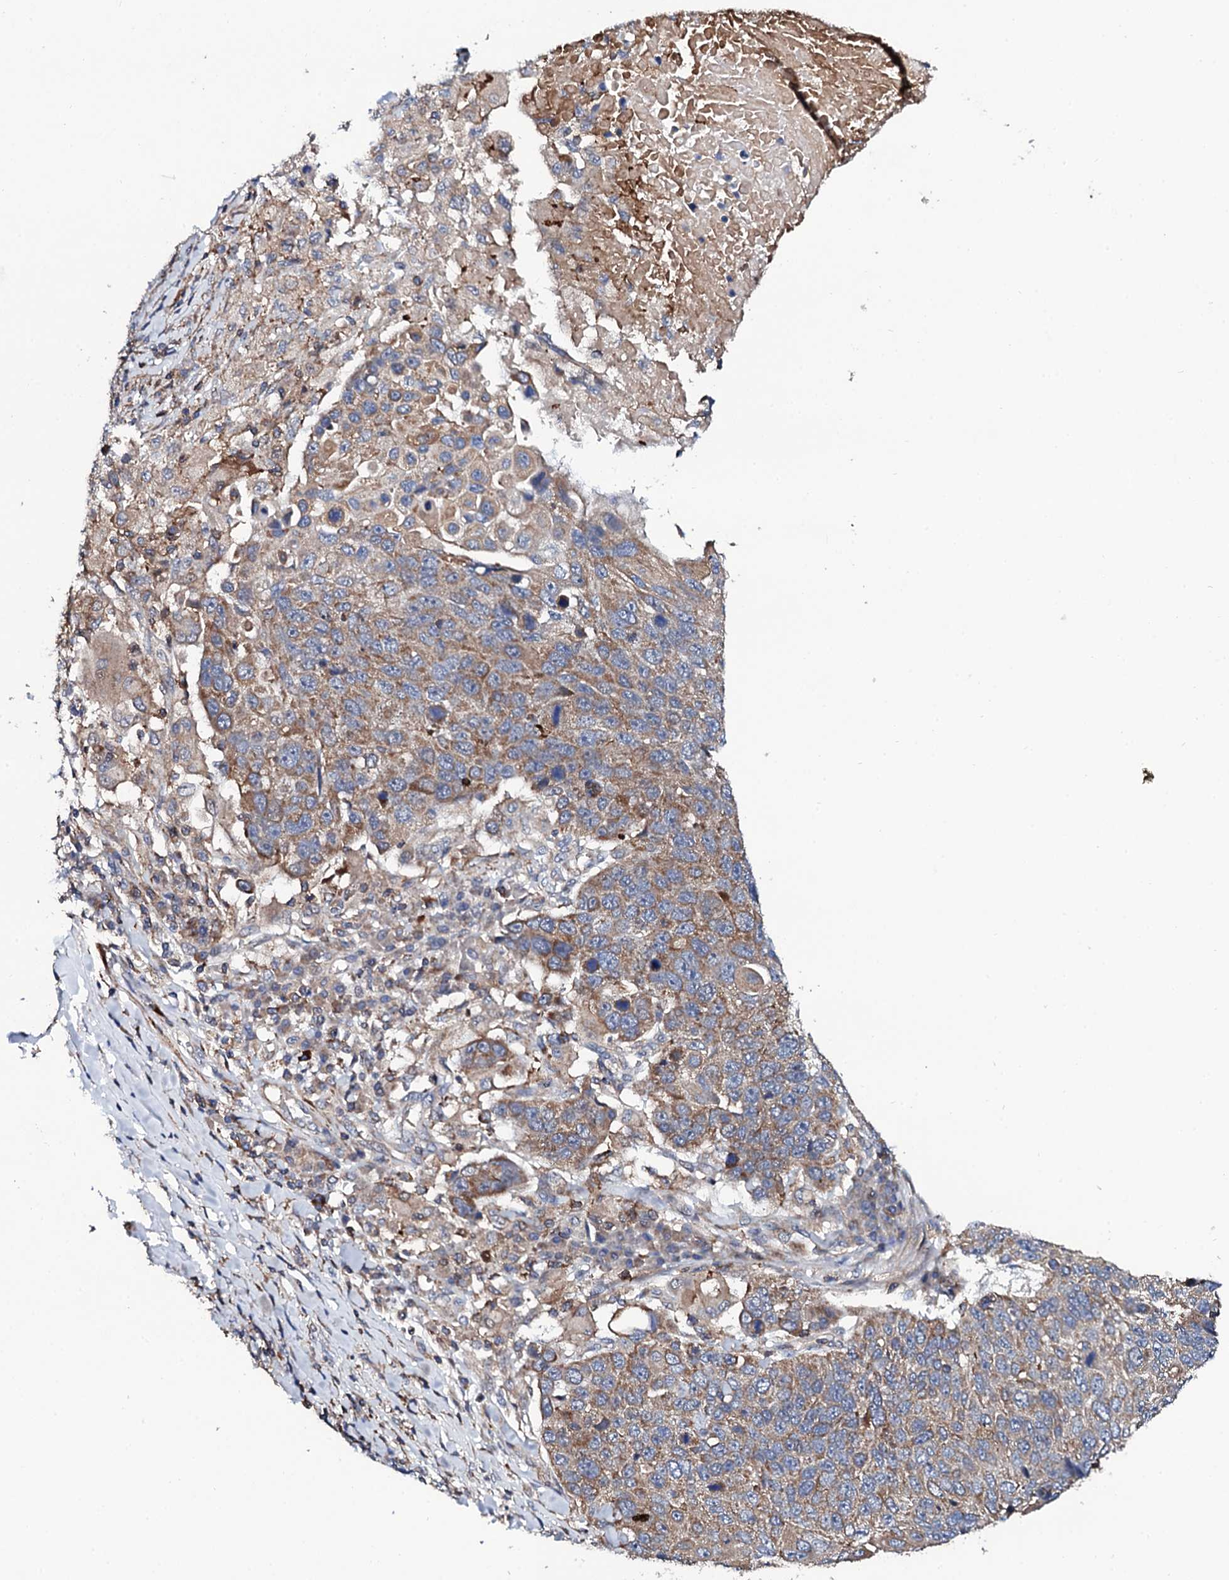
{"staining": {"intensity": "moderate", "quantity": ">75%", "location": "cytoplasmic/membranous"}, "tissue": "lung cancer", "cell_type": "Tumor cells", "image_type": "cancer", "snomed": [{"axis": "morphology", "description": "Normal tissue, NOS"}, {"axis": "morphology", "description": "Squamous cell carcinoma, NOS"}, {"axis": "topography", "description": "Lymph node"}, {"axis": "topography", "description": "Lung"}], "caption": "Immunohistochemistry (IHC) image of neoplastic tissue: lung cancer (squamous cell carcinoma) stained using immunohistochemistry (IHC) displays medium levels of moderate protein expression localized specifically in the cytoplasmic/membranous of tumor cells, appearing as a cytoplasmic/membranous brown color.", "gene": "COG4", "patient": {"sex": "male", "age": 66}}